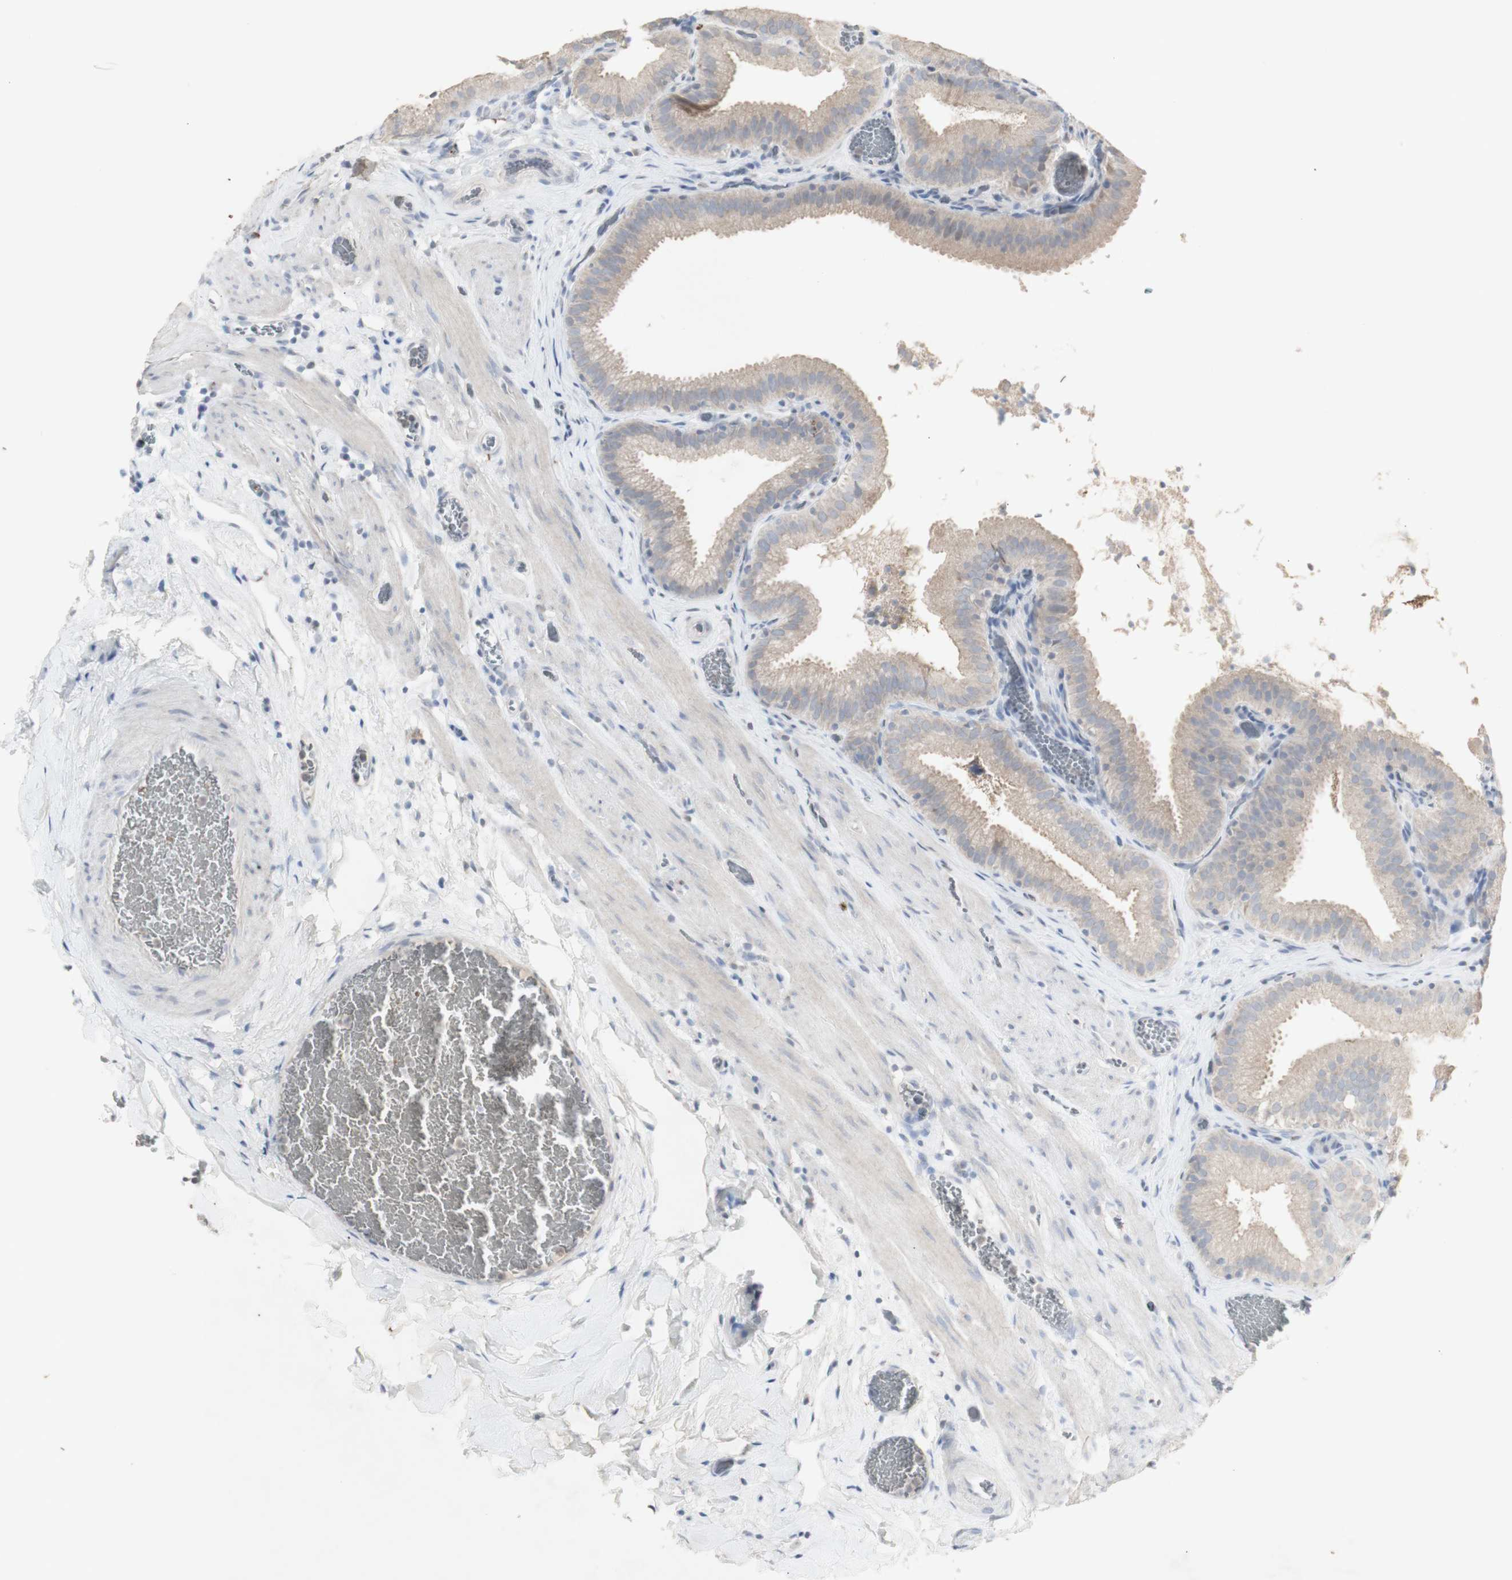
{"staining": {"intensity": "weak", "quantity": ">75%", "location": "cytoplasmic/membranous"}, "tissue": "gallbladder", "cell_type": "Glandular cells", "image_type": "normal", "snomed": [{"axis": "morphology", "description": "Normal tissue, NOS"}, {"axis": "topography", "description": "Gallbladder"}], "caption": "Weak cytoplasmic/membranous staining is appreciated in about >75% of glandular cells in normal gallbladder.", "gene": "INS", "patient": {"sex": "male", "age": 54}}